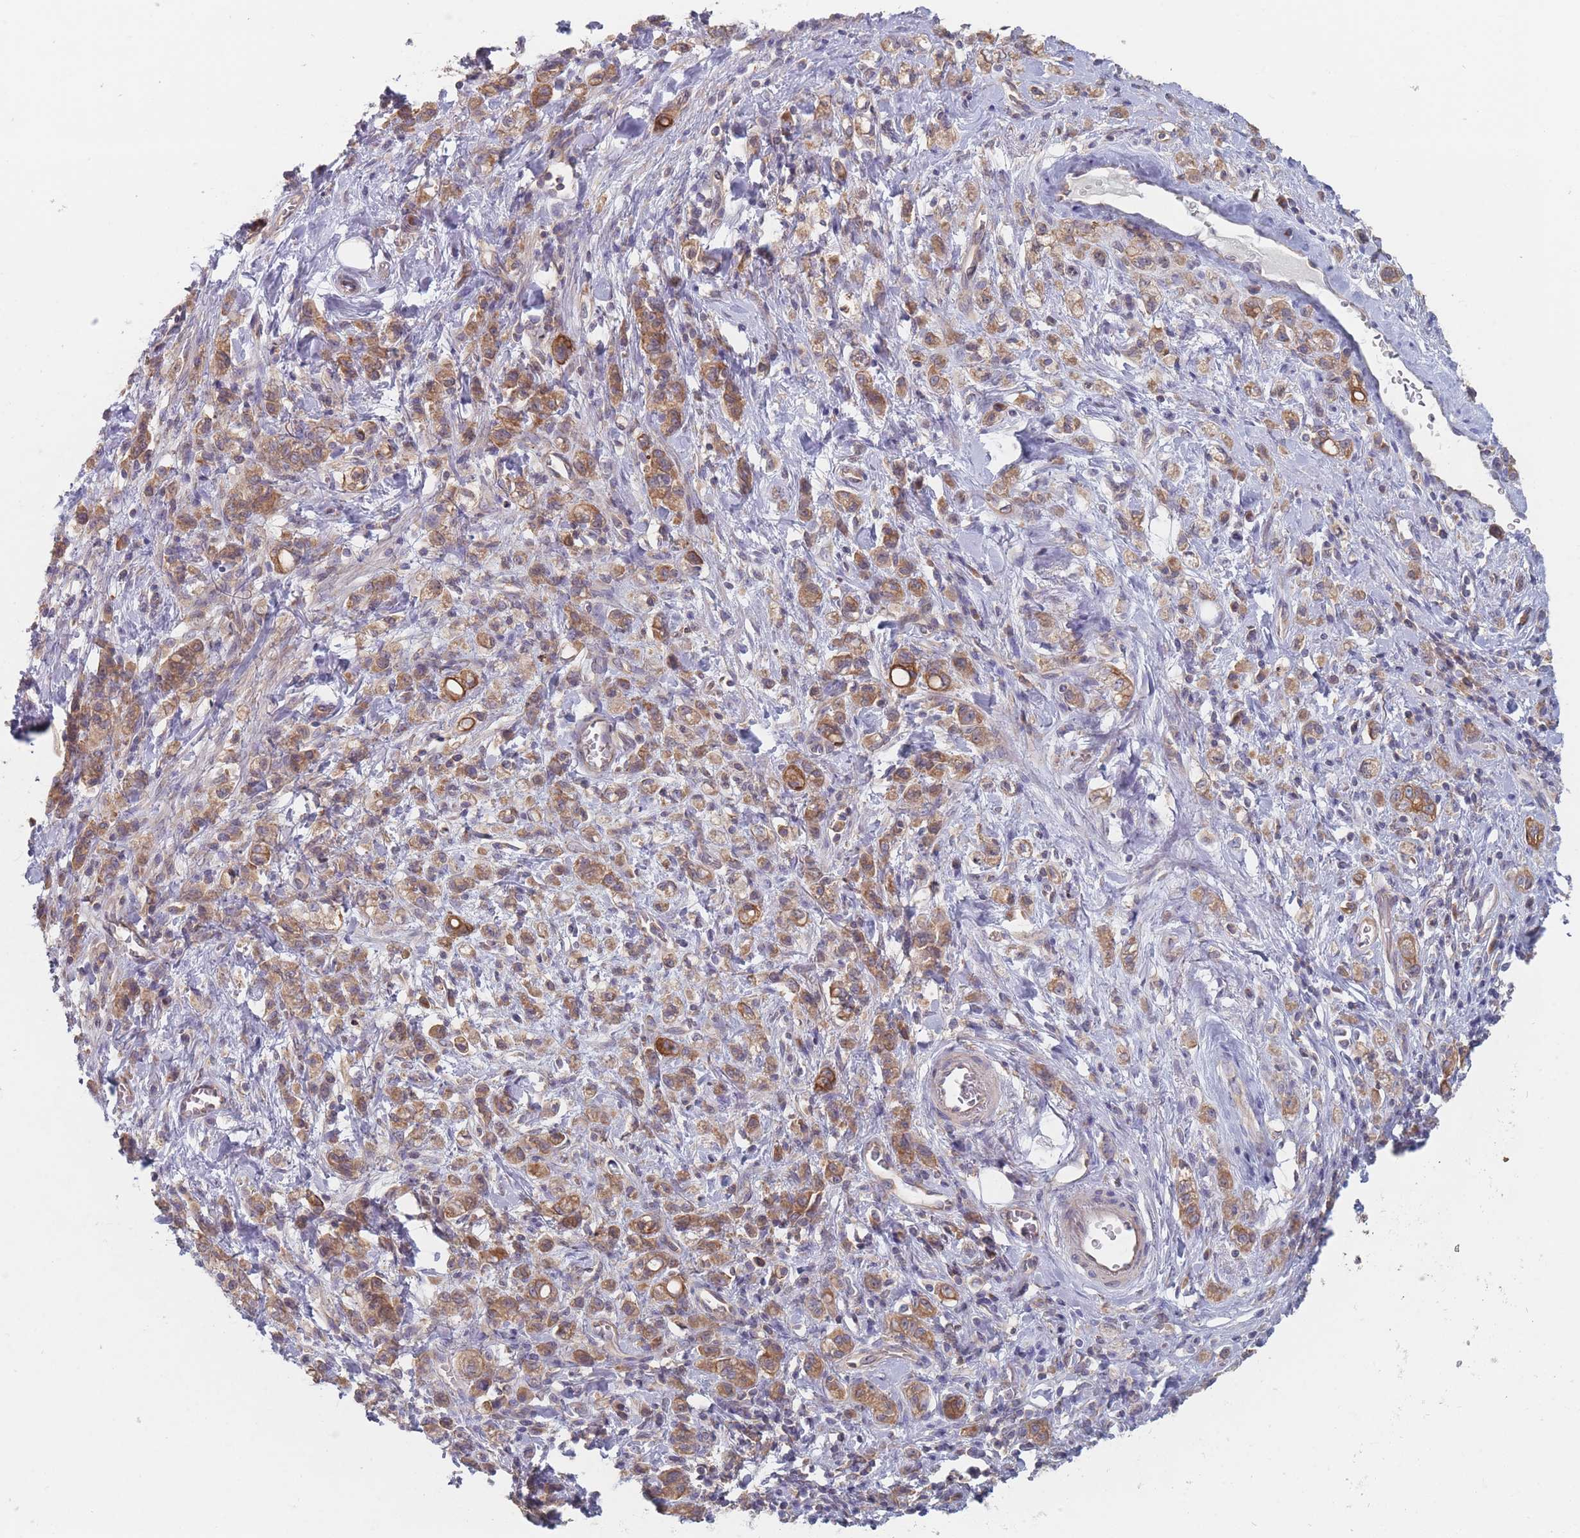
{"staining": {"intensity": "strong", "quantity": ">75%", "location": "cytoplasmic/membranous"}, "tissue": "stomach cancer", "cell_type": "Tumor cells", "image_type": "cancer", "snomed": [{"axis": "morphology", "description": "Adenocarcinoma, NOS"}, {"axis": "topography", "description": "Stomach"}], "caption": "Immunohistochemistry (IHC) (DAB) staining of stomach cancer demonstrates strong cytoplasmic/membranous protein staining in about >75% of tumor cells.", "gene": "EFCC1", "patient": {"sex": "male", "age": 77}}